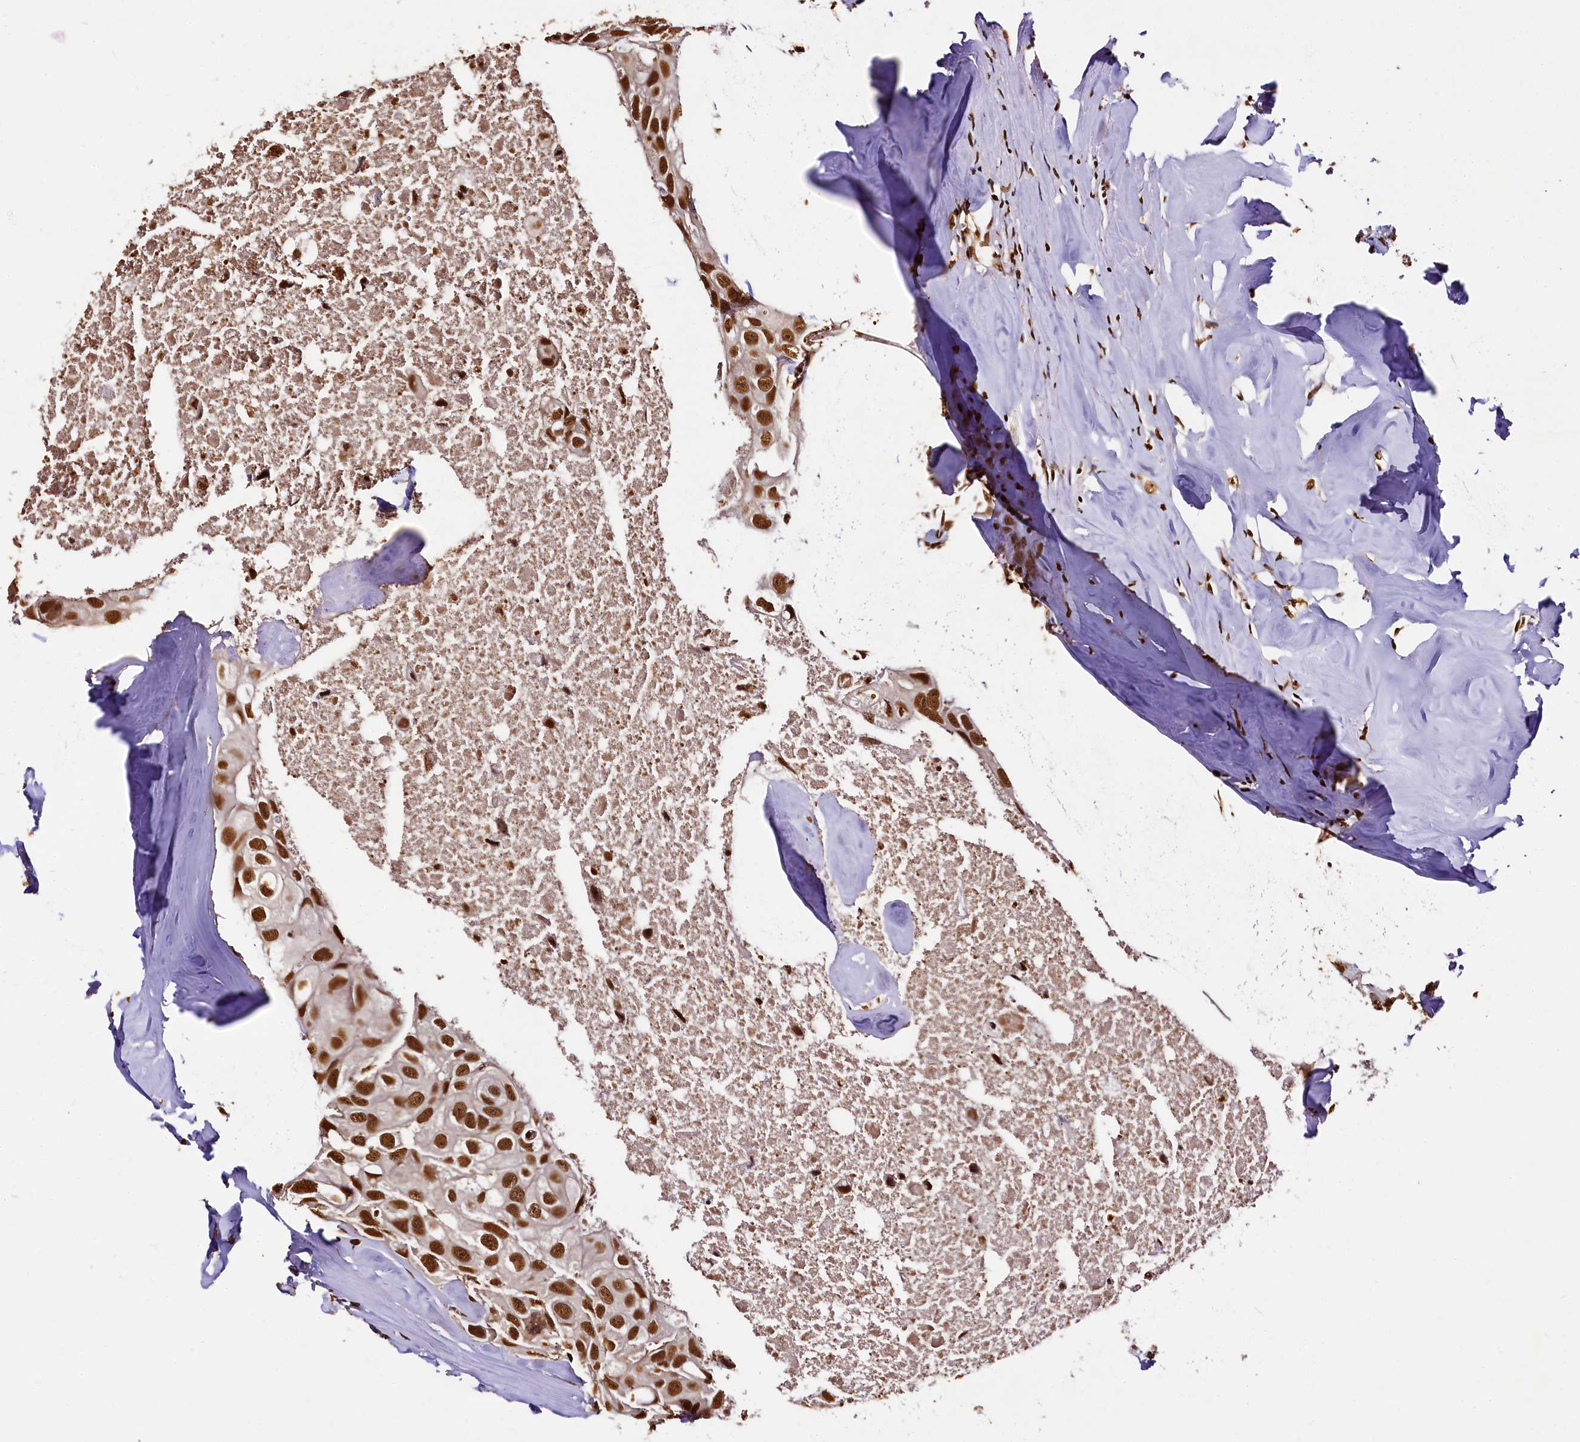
{"staining": {"intensity": "strong", "quantity": ">75%", "location": "nuclear"}, "tissue": "head and neck cancer", "cell_type": "Tumor cells", "image_type": "cancer", "snomed": [{"axis": "morphology", "description": "Adenocarcinoma, NOS"}, {"axis": "morphology", "description": "Adenocarcinoma, metastatic, NOS"}, {"axis": "topography", "description": "Head-Neck"}], "caption": "A high-resolution micrograph shows IHC staining of head and neck metastatic adenocarcinoma, which reveals strong nuclear positivity in approximately >75% of tumor cells. The protein of interest is stained brown, and the nuclei are stained in blue (DAB (3,3'-diaminobenzidine) IHC with brightfield microscopy, high magnification).", "gene": "SNRPD2", "patient": {"sex": "male", "age": 75}}